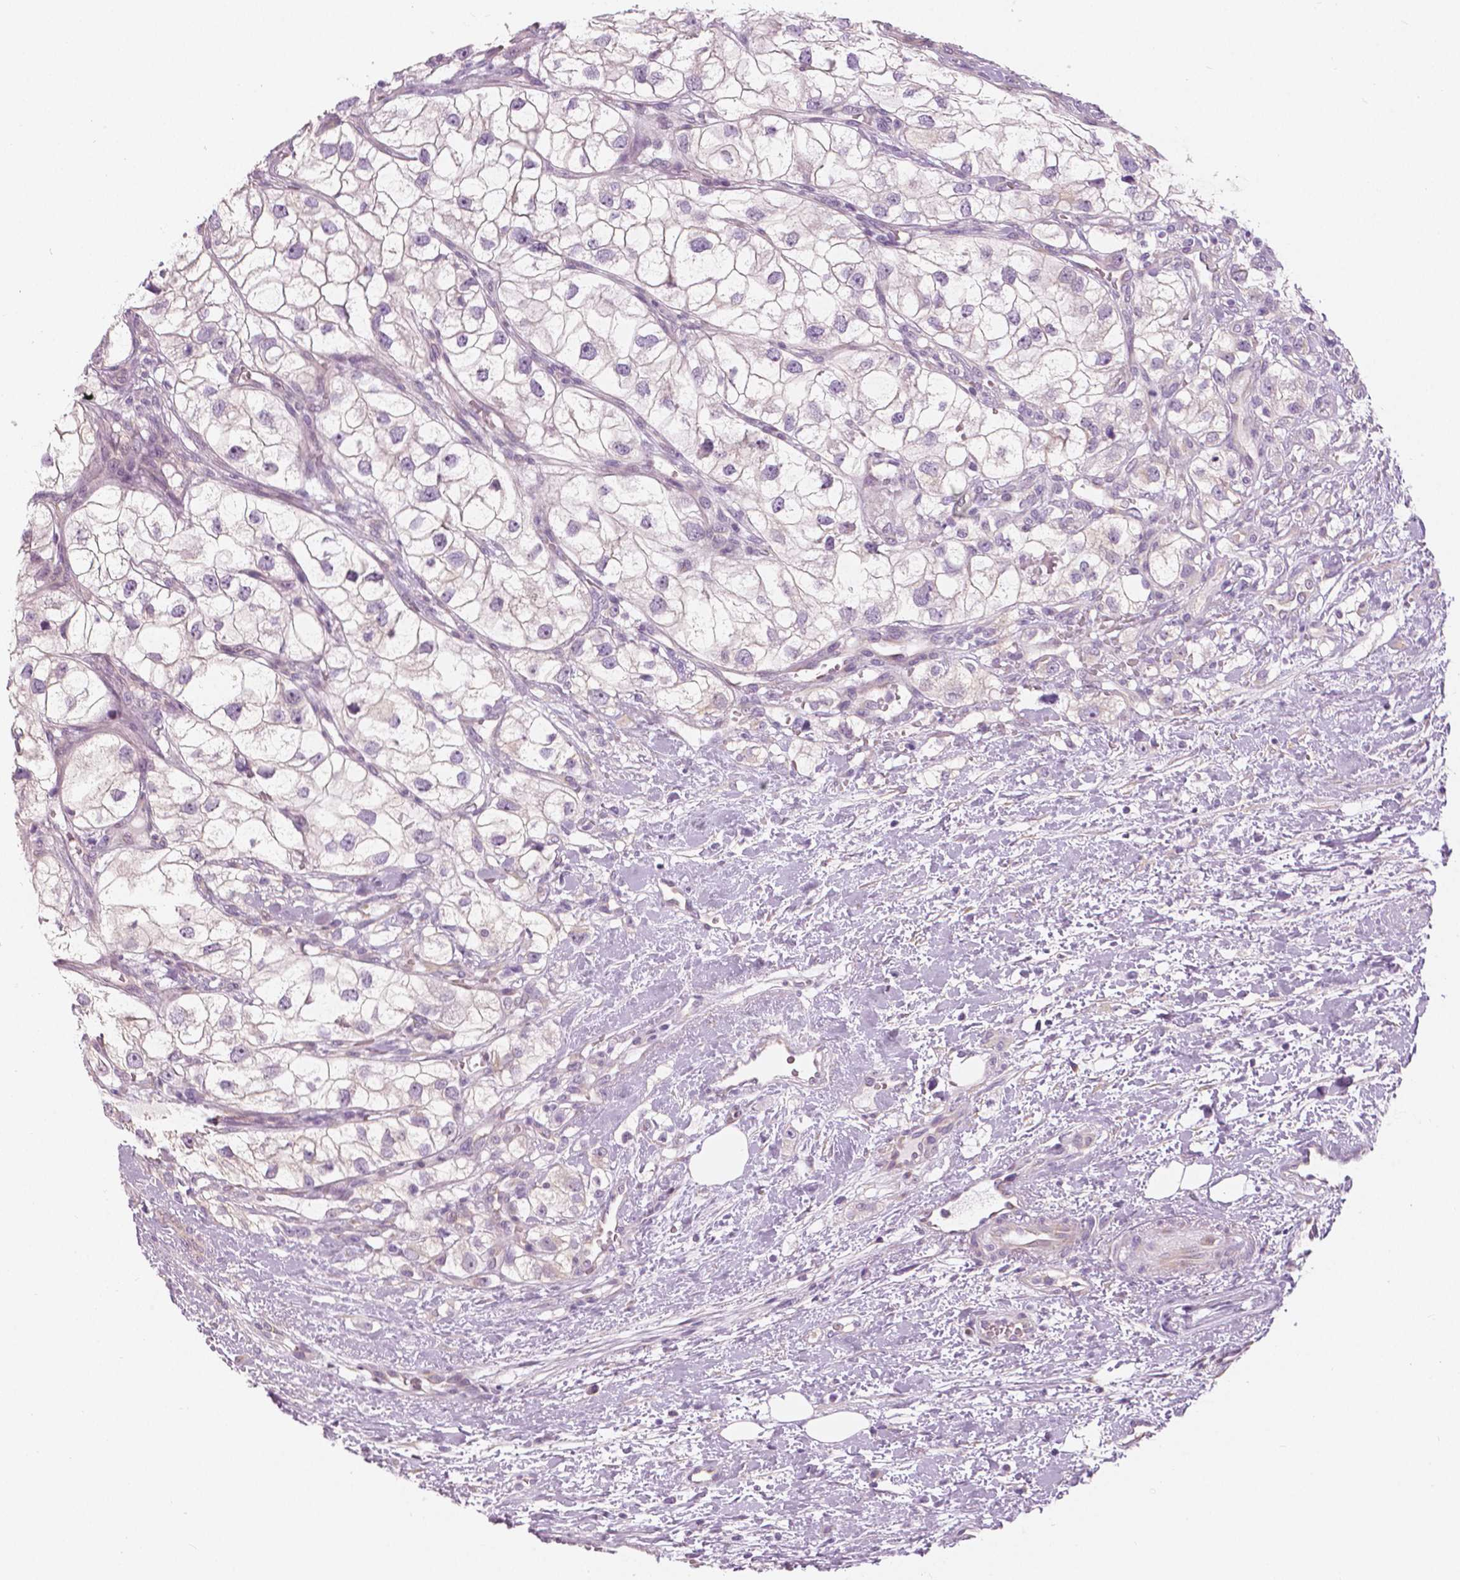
{"staining": {"intensity": "negative", "quantity": "none", "location": "none"}, "tissue": "renal cancer", "cell_type": "Tumor cells", "image_type": "cancer", "snomed": [{"axis": "morphology", "description": "Adenocarcinoma, NOS"}, {"axis": "topography", "description": "Kidney"}], "caption": "Immunohistochemical staining of human adenocarcinoma (renal) displays no significant positivity in tumor cells. The staining was performed using DAB (3,3'-diaminobenzidine) to visualize the protein expression in brown, while the nuclei were stained in blue with hematoxylin (Magnification: 20x).", "gene": "SLC24A1", "patient": {"sex": "male", "age": 59}}